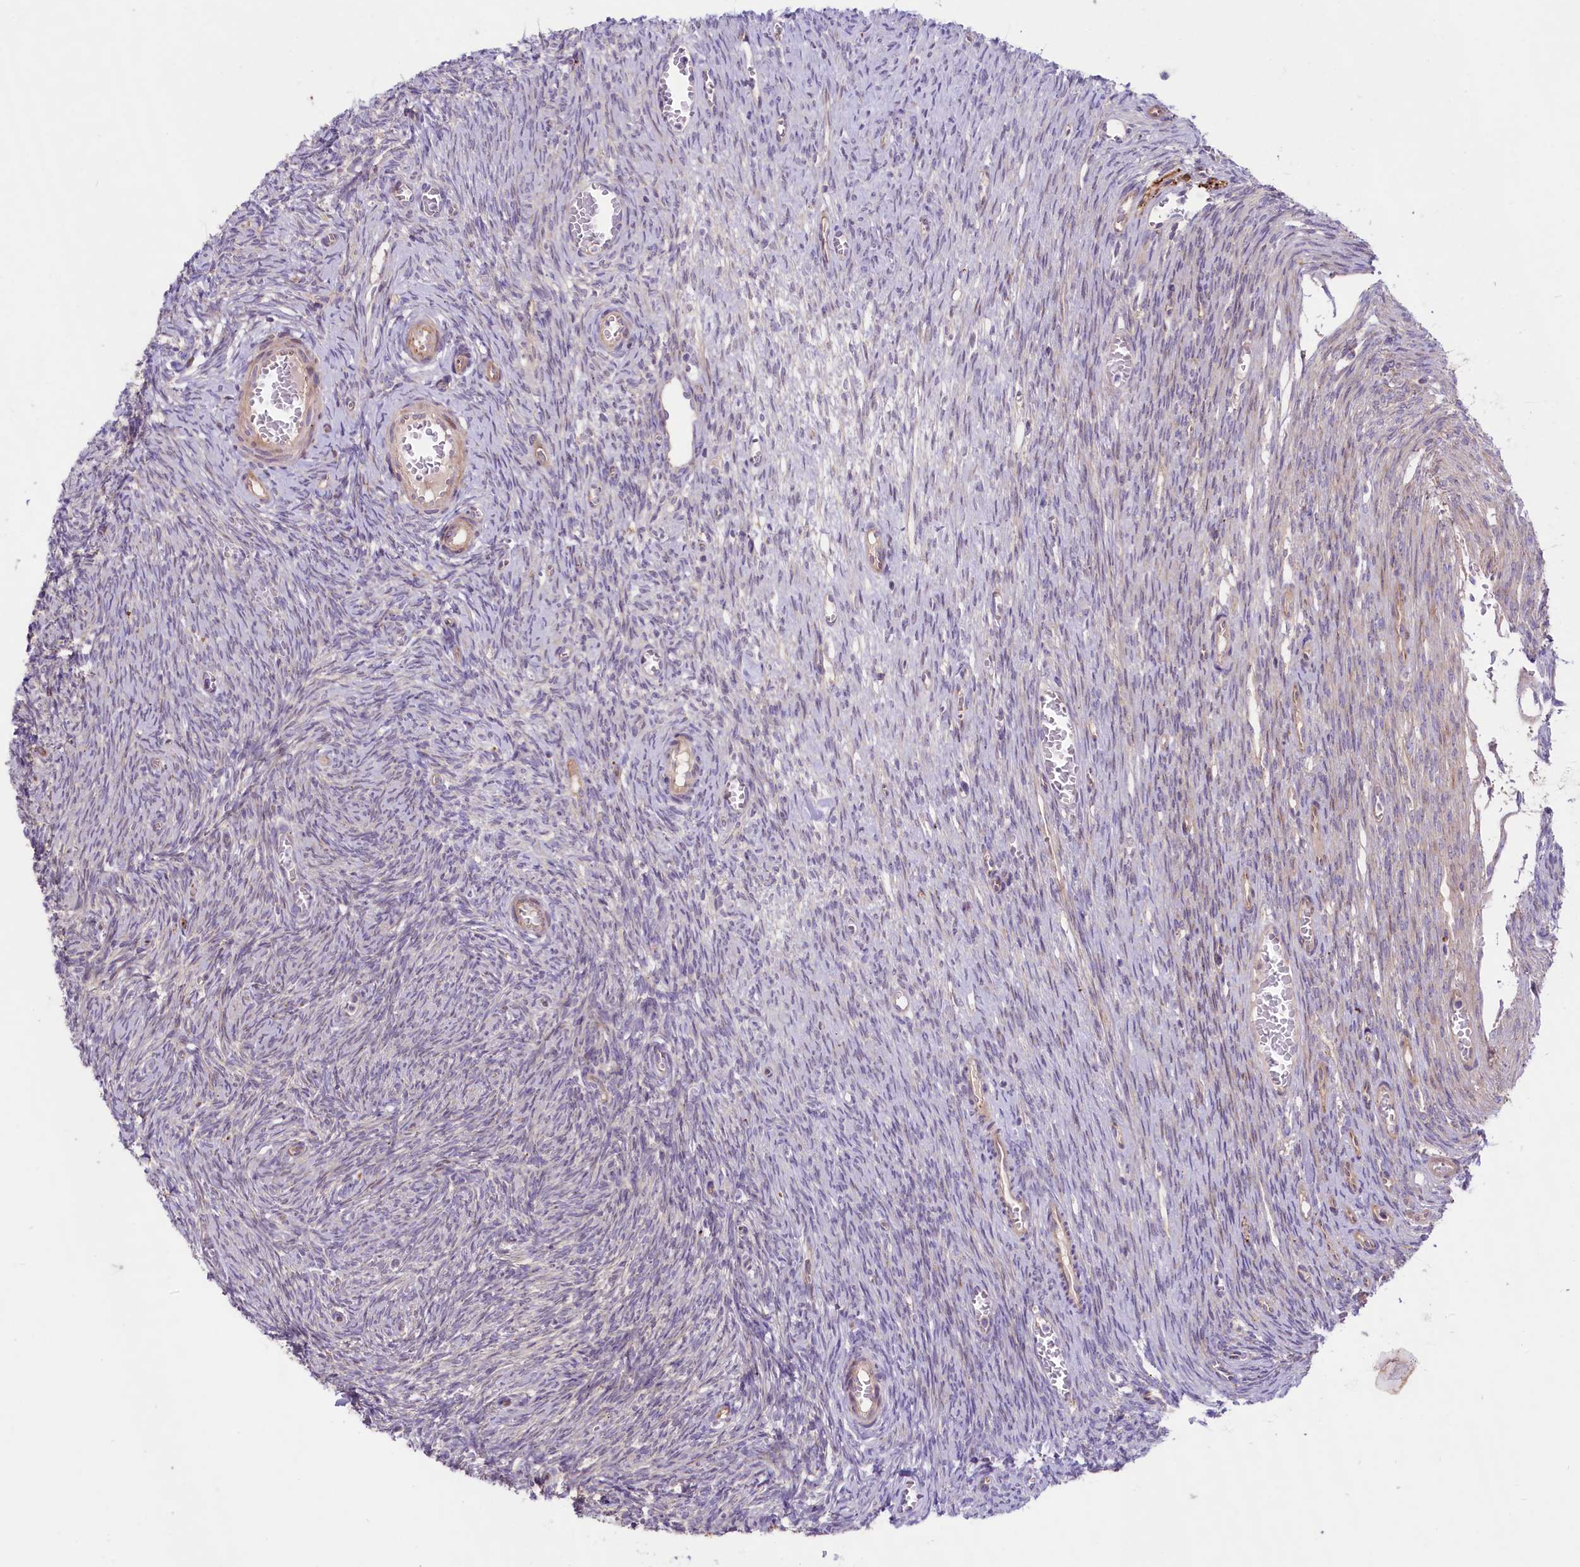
{"staining": {"intensity": "negative", "quantity": "none", "location": "none"}, "tissue": "ovary", "cell_type": "Ovarian stroma cells", "image_type": "normal", "snomed": [{"axis": "morphology", "description": "Normal tissue, NOS"}, {"axis": "topography", "description": "Ovary"}], "caption": "The micrograph reveals no significant expression in ovarian stroma cells of ovary.", "gene": "CD99L2", "patient": {"sex": "female", "age": 44}}